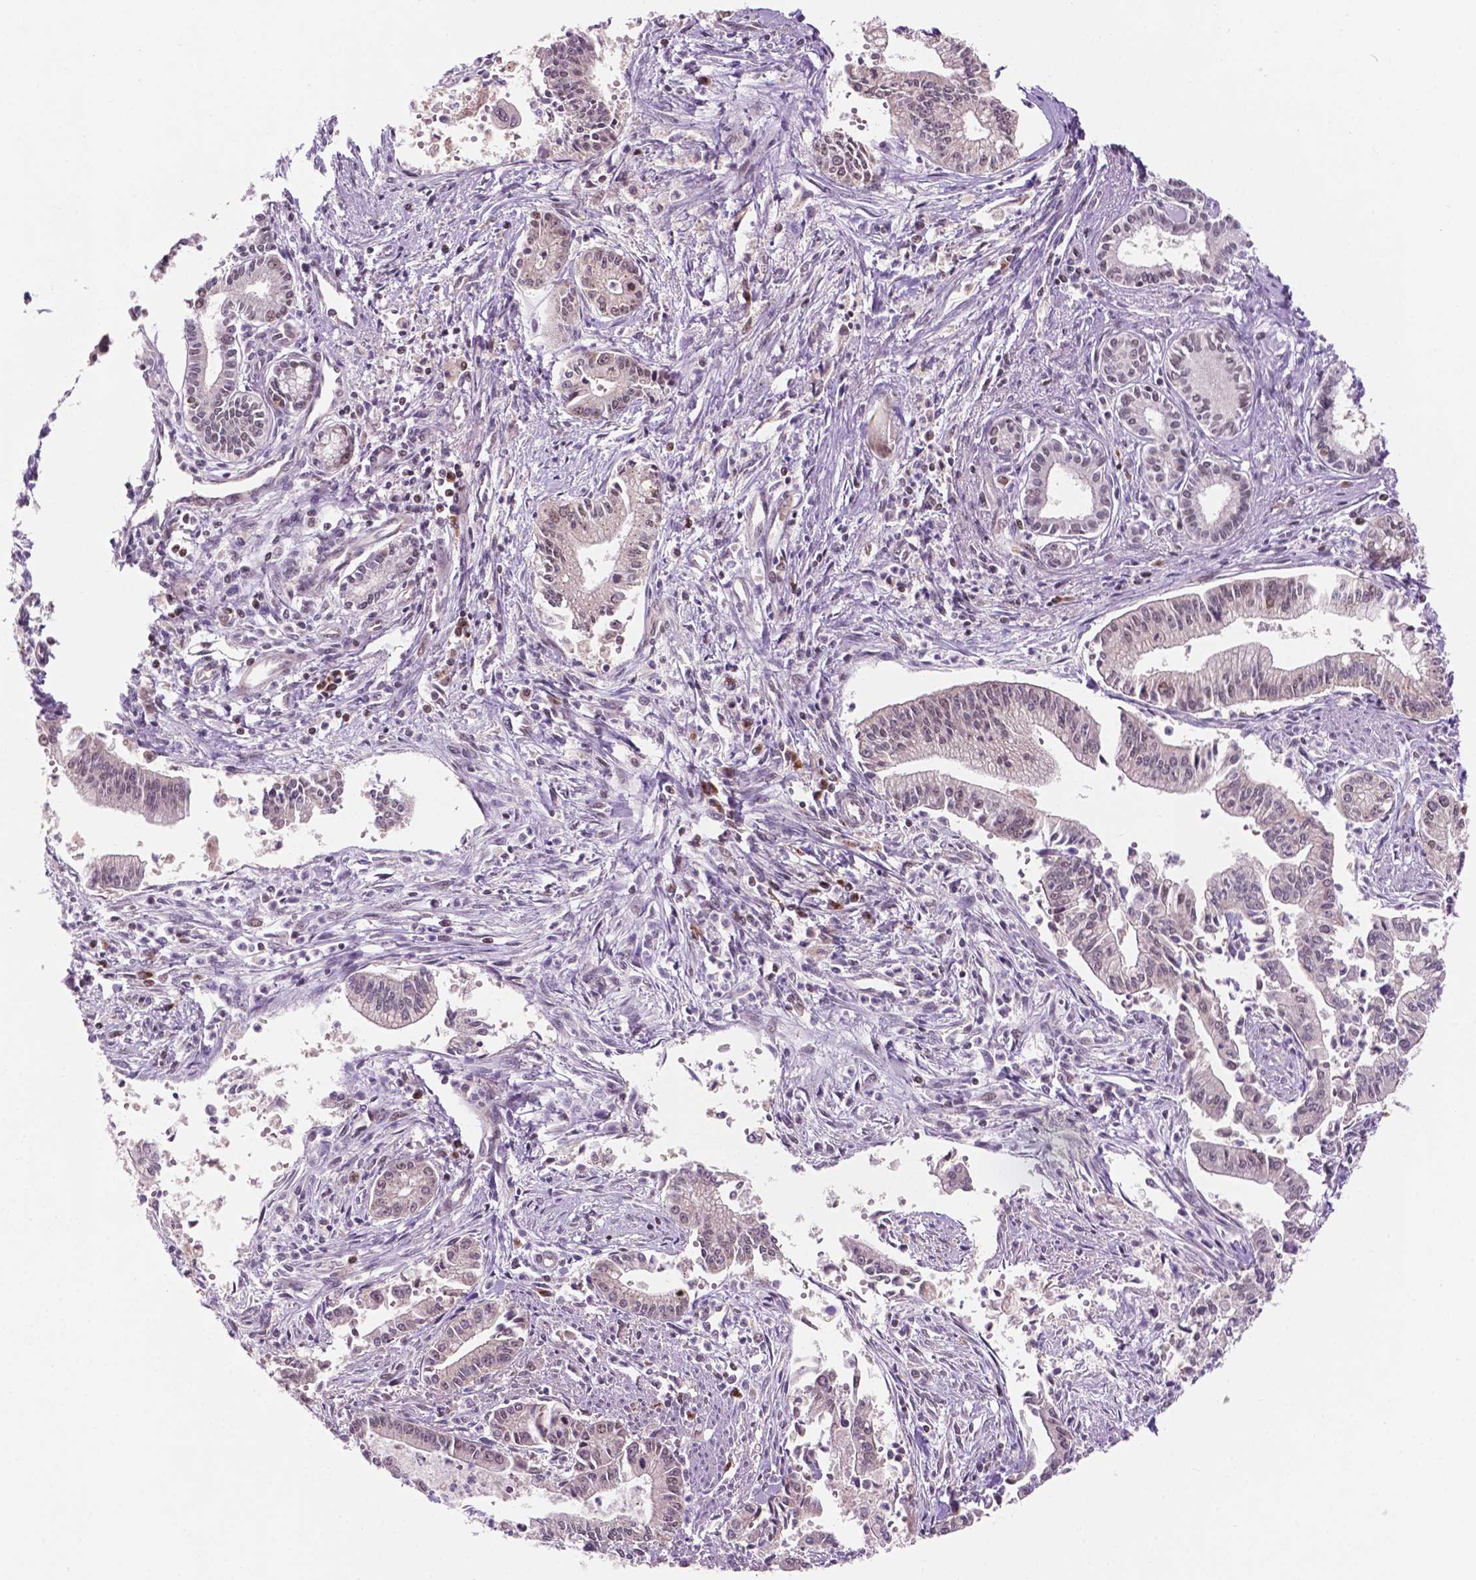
{"staining": {"intensity": "moderate", "quantity": "25%-75%", "location": "nuclear"}, "tissue": "pancreatic cancer", "cell_type": "Tumor cells", "image_type": "cancer", "snomed": [{"axis": "morphology", "description": "Adenocarcinoma, NOS"}, {"axis": "topography", "description": "Pancreas"}], "caption": "DAB (3,3'-diaminobenzidine) immunohistochemical staining of adenocarcinoma (pancreatic) displays moderate nuclear protein expression in about 25%-75% of tumor cells.", "gene": "PER2", "patient": {"sex": "female", "age": 65}}